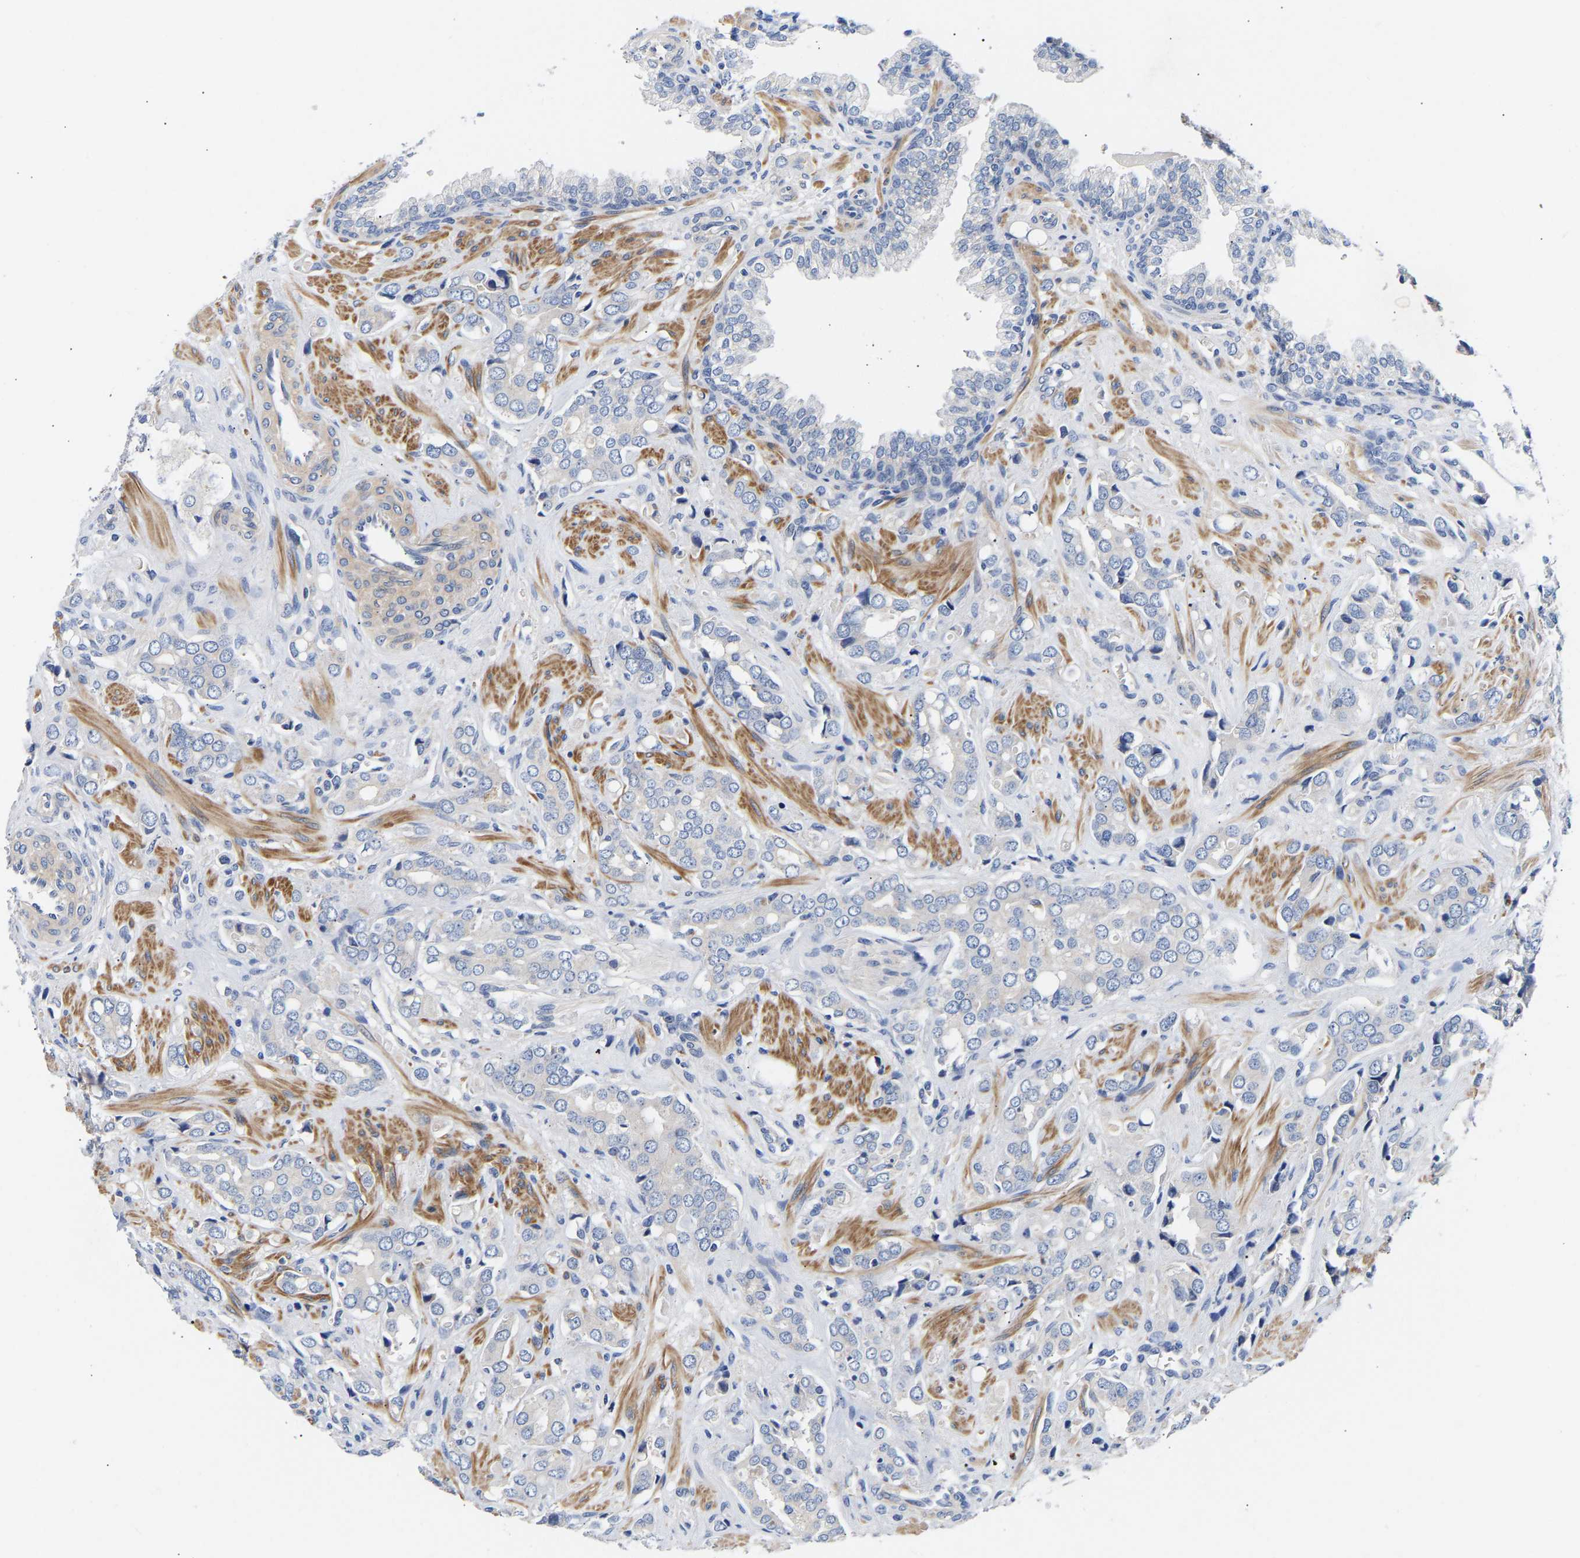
{"staining": {"intensity": "negative", "quantity": "none", "location": "none"}, "tissue": "prostate cancer", "cell_type": "Tumor cells", "image_type": "cancer", "snomed": [{"axis": "morphology", "description": "Adenocarcinoma, High grade"}, {"axis": "topography", "description": "Prostate"}], "caption": "The IHC photomicrograph has no significant expression in tumor cells of prostate cancer tissue. (DAB (3,3'-diaminobenzidine) immunohistochemistry visualized using brightfield microscopy, high magnification).", "gene": "KASH5", "patient": {"sex": "male", "age": 52}}